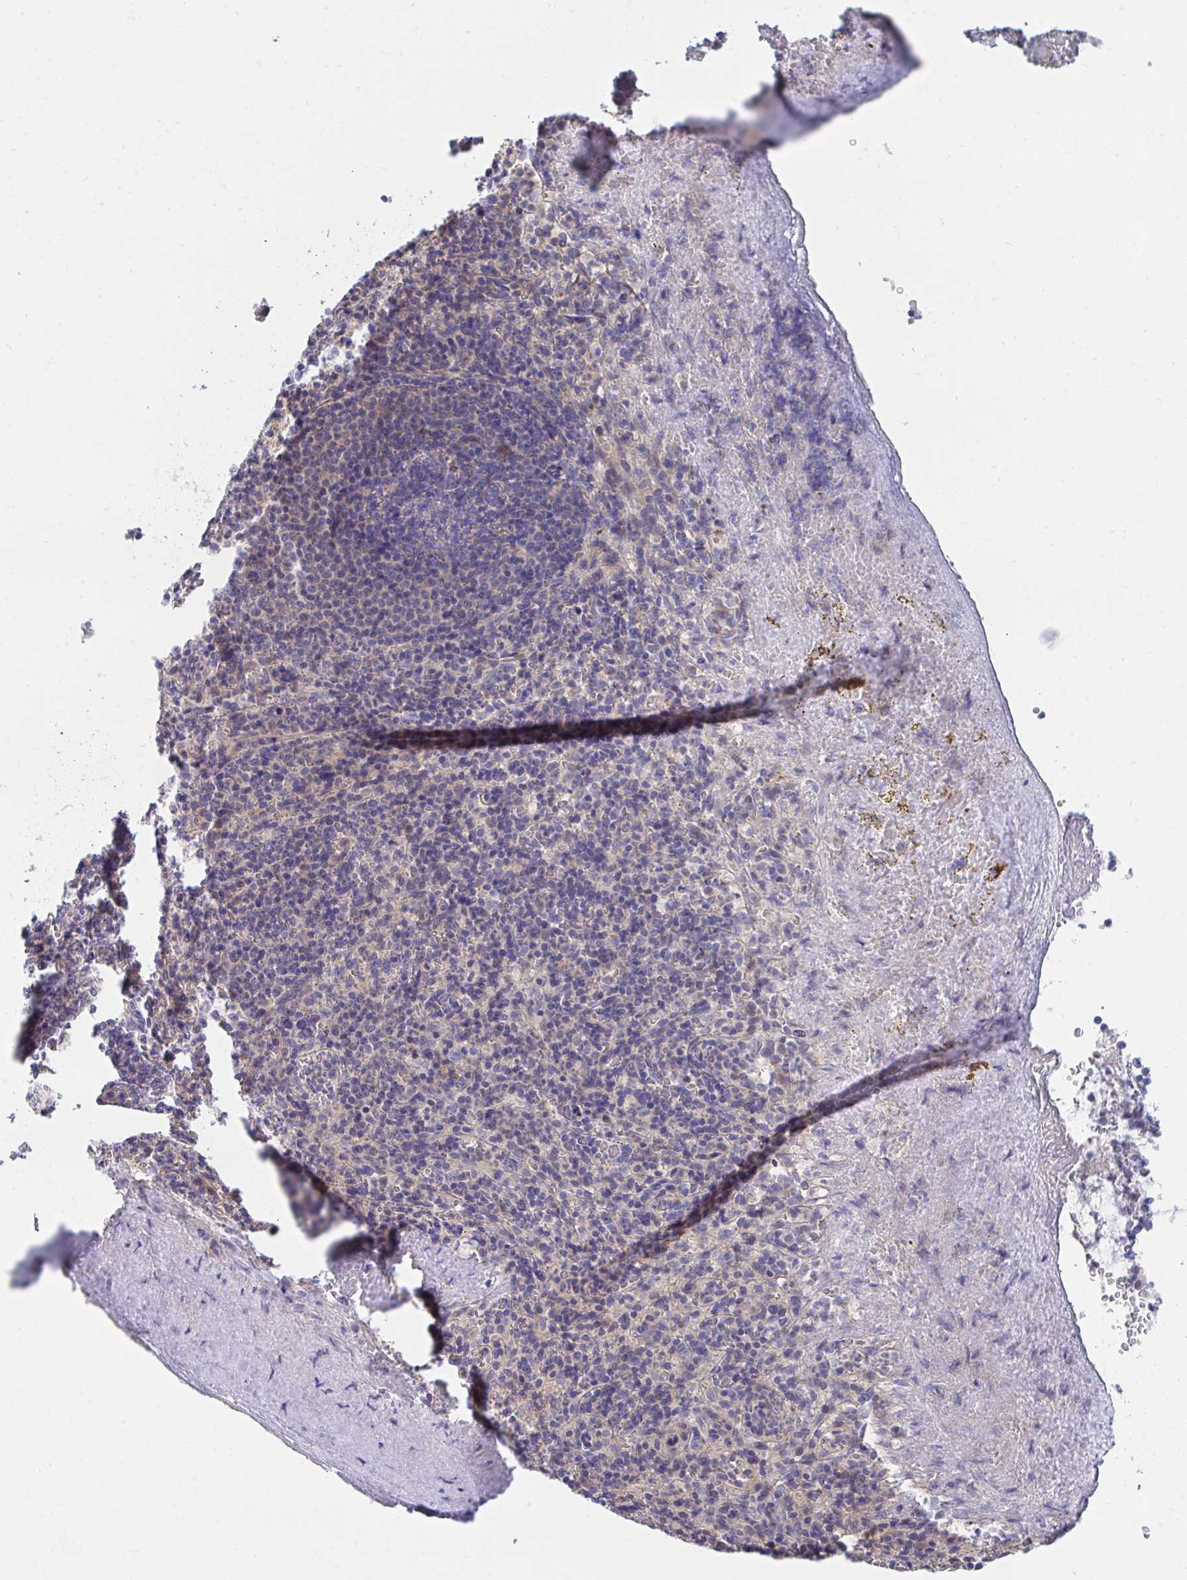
{"staining": {"intensity": "weak", "quantity": "<25%", "location": "cytoplasmic/membranous"}, "tissue": "spleen", "cell_type": "Cells in red pulp", "image_type": "normal", "snomed": [{"axis": "morphology", "description": "Normal tissue, NOS"}, {"axis": "topography", "description": "Spleen"}], "caption": "Protein analysis of normal spleen shows no significant expression in cells in red pulp.", "gene": "P2RX3", "patient": {"sex": "female", "age": 74}}